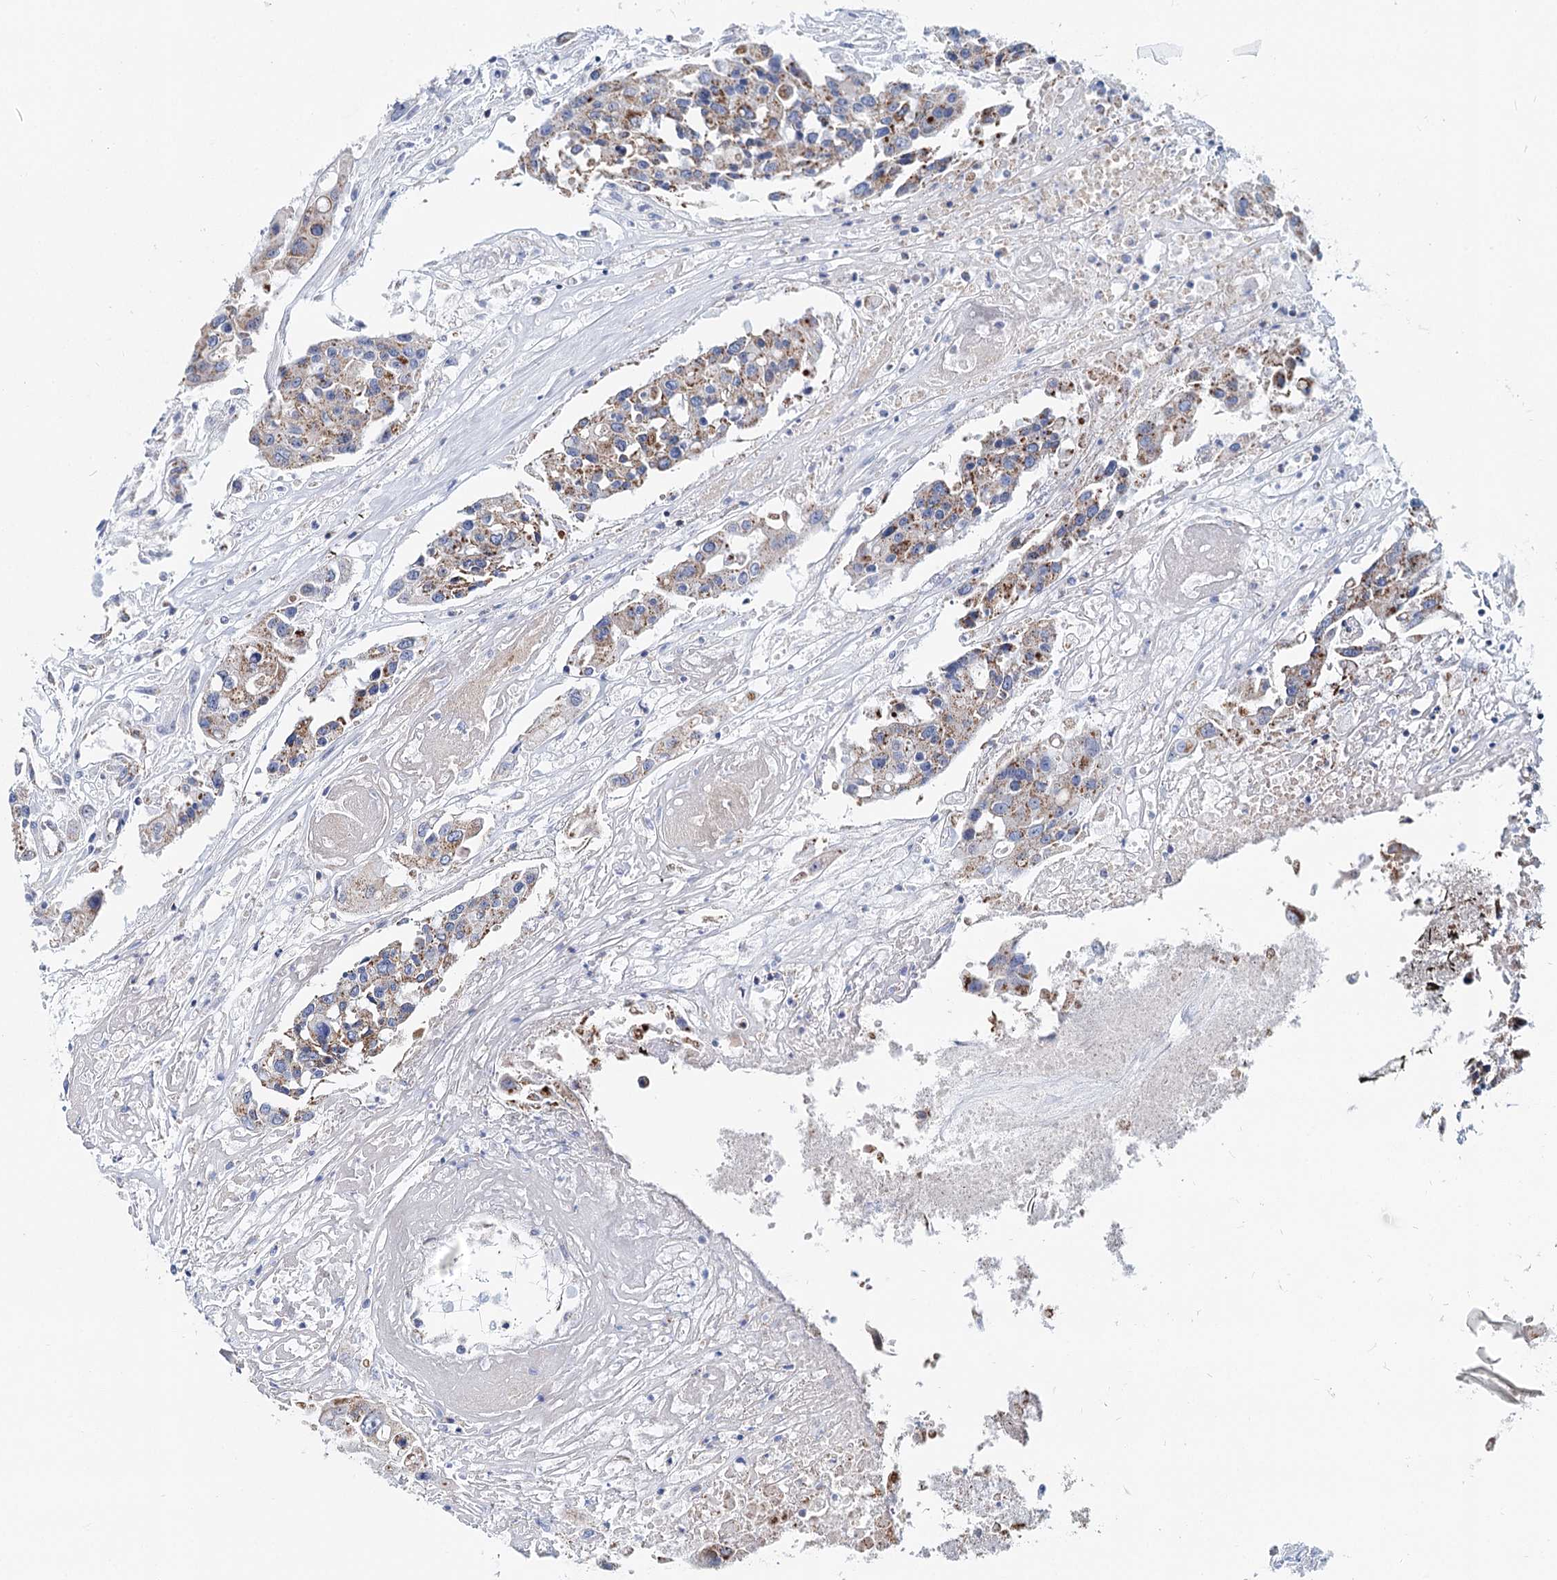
{"staining": {"intensity": "moderate", "quantity": "25%-75%", "location": "cytoplasmic/membranous"}, "tissue": "colorectal cancer", "cell_type": "Tumor cells", "image_type": "cancer", "snomed": [{"axis": "morphology", "description": "Adenocarcinoma, NOS"}, {"axis": "topography", "description": "Colon"}], "caption": "Immunohistochemical staining of adenocarcinoma (colorectal) reveals moderate cytoplasmic/membranous protein expression in approximately 25%-75% of tumor cells.", "gene": "MCCC2", "patient": {"sex": "male", "age": 77}}